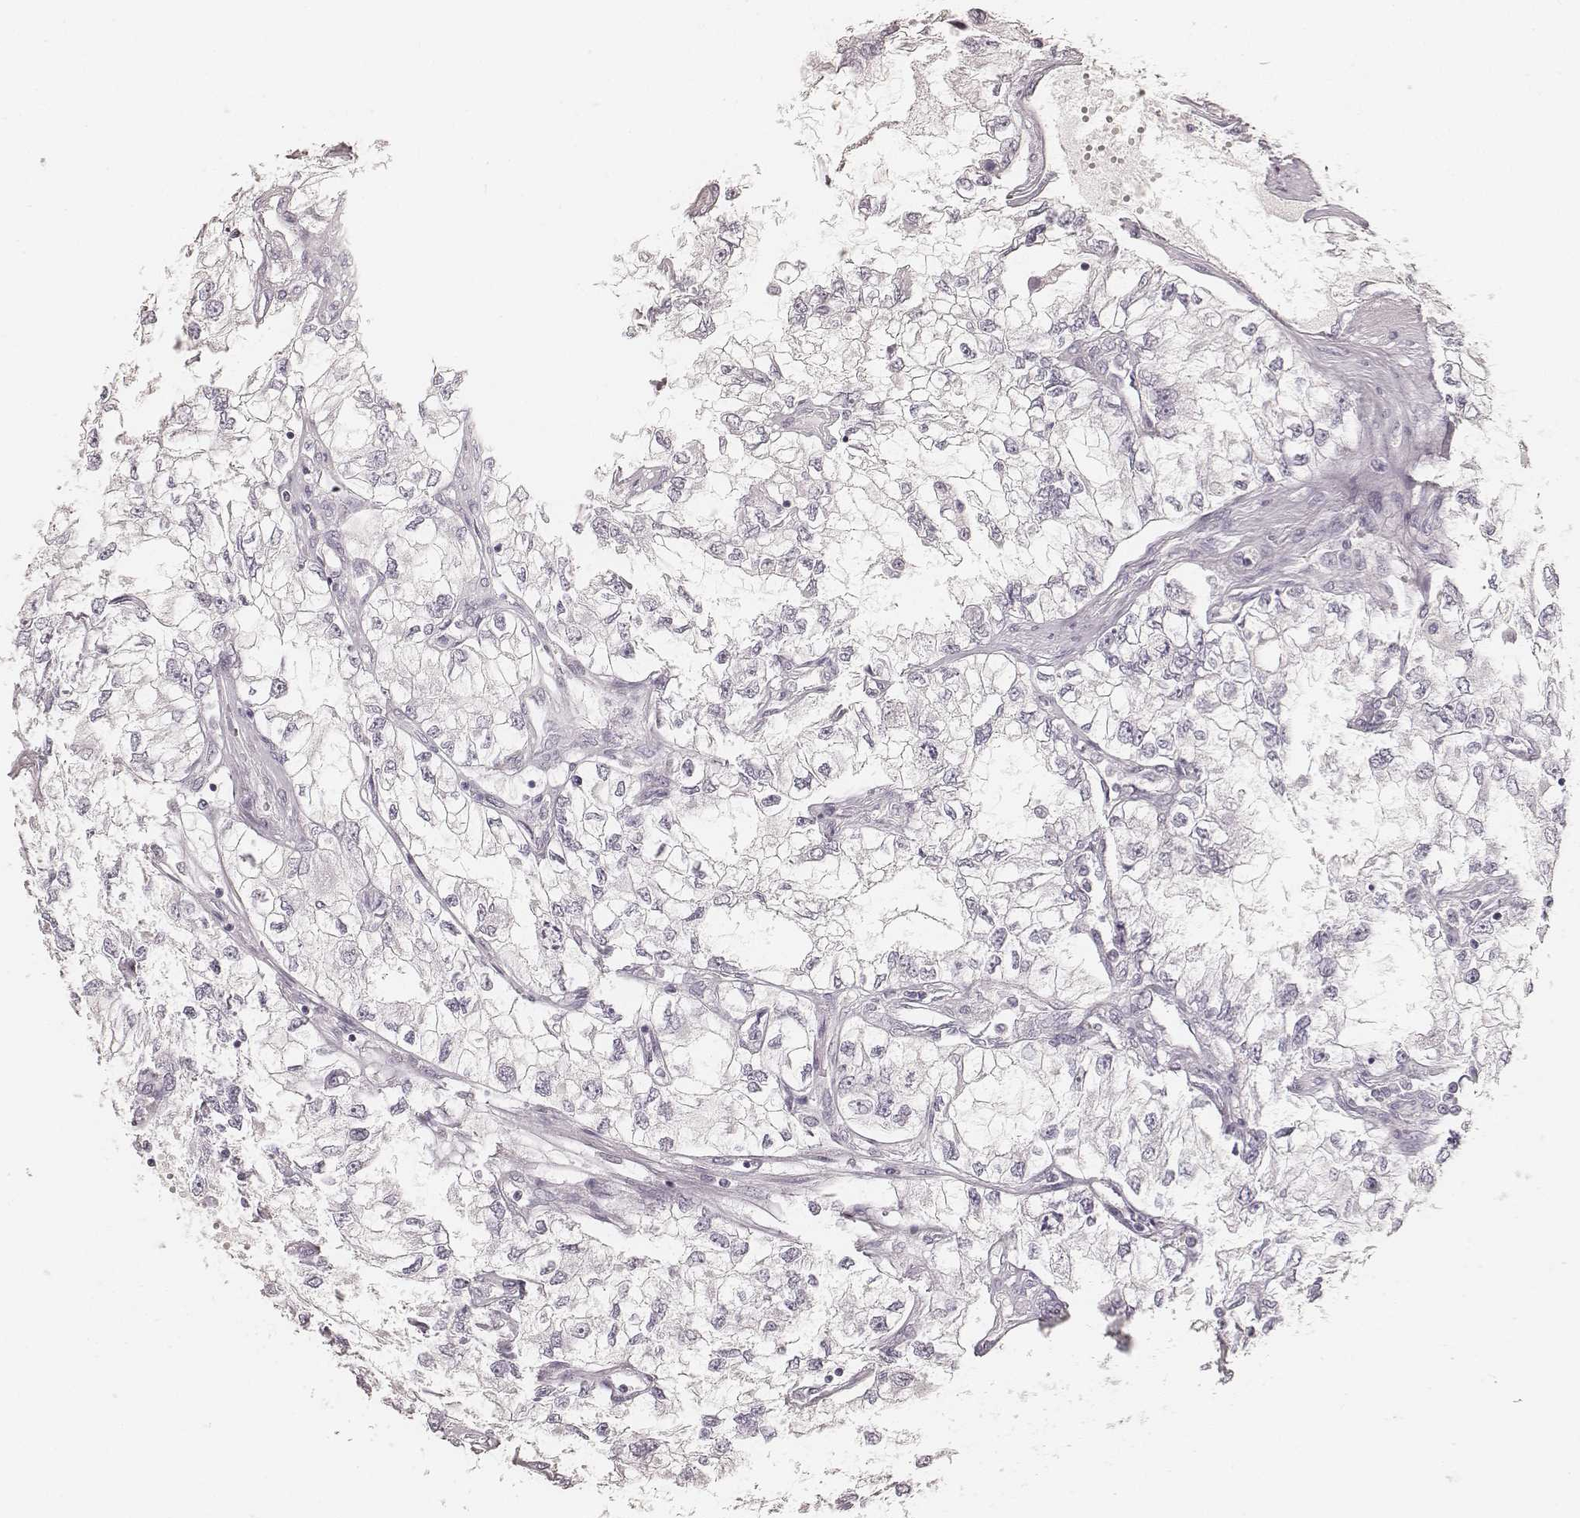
{"staining": {"intensity": "negative", "quantity": "none", "location": "none"}, "tissue": "renal cancer", "cell_type": "Tumor cells", "image_type": "cancer", "snomed": [{"axis": "morphology", "description": "Adenocarcinoma, NOS"}, {"axis": "topography", "description": "Kidney"}], "caption": "Immunohistochemical staining of renal cancer (adenocarcinoma) reveals no significant positivity in tumor cells.", "gene": "KRT26", "patient": {"sex": "female", "age": 59}}